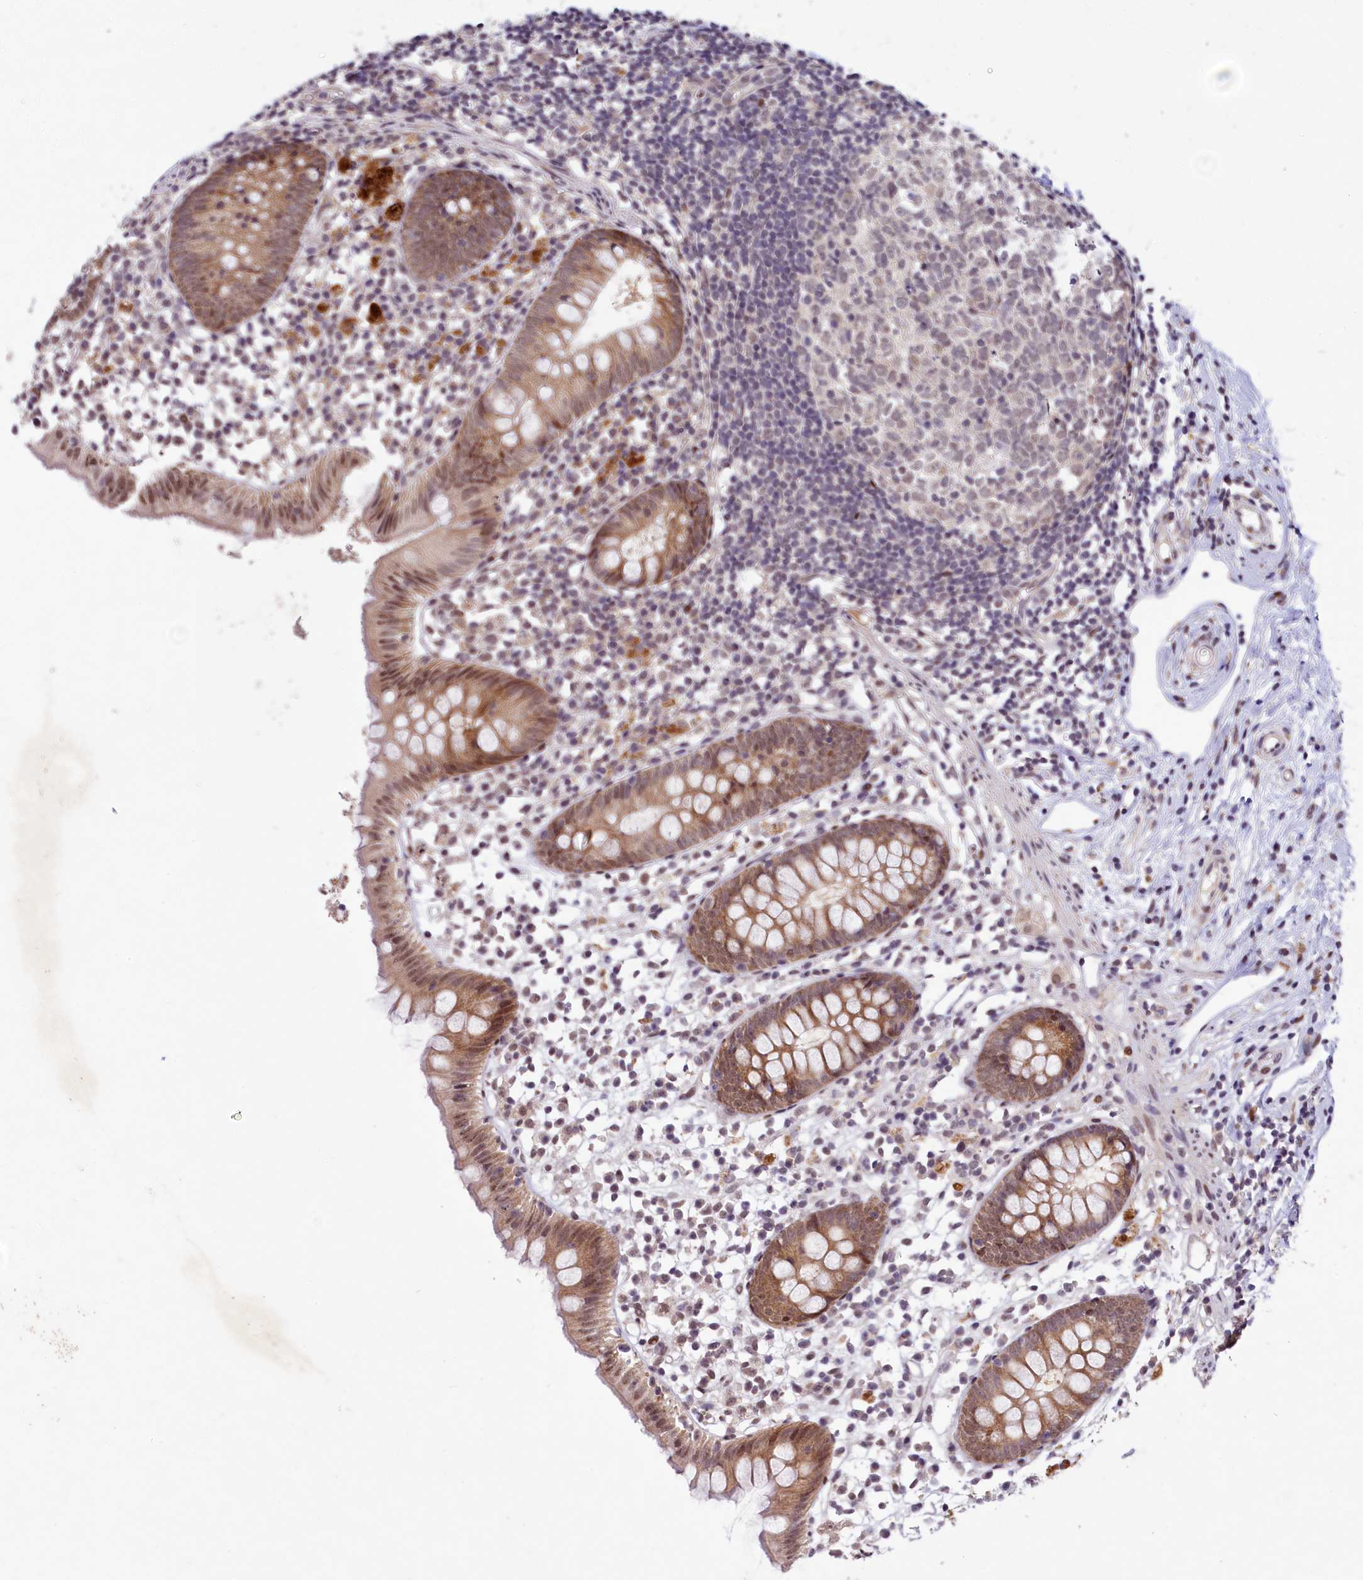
{"staining": {"intensity": "moderate", "quantity": ">75%", "location": "cytoplasmic/membranous,nuclear"}, "tissue": "appendix", "cell_type": "Glandular cells", "image_type": "normal", "snomed": [{"axis": "morphology", "description": "Normal tissue, NOS"}, {"axis": "topography", "description": "Appendix"}], "caption": "Immunohistochemistry (DAB) staining of benign appendix displays moderate cytoplasmic/membranous,nuclear protein staining in about >75% of glandular cells.", "gene": "ANKS3", "patient": {"sex": "female", "age": 20}}